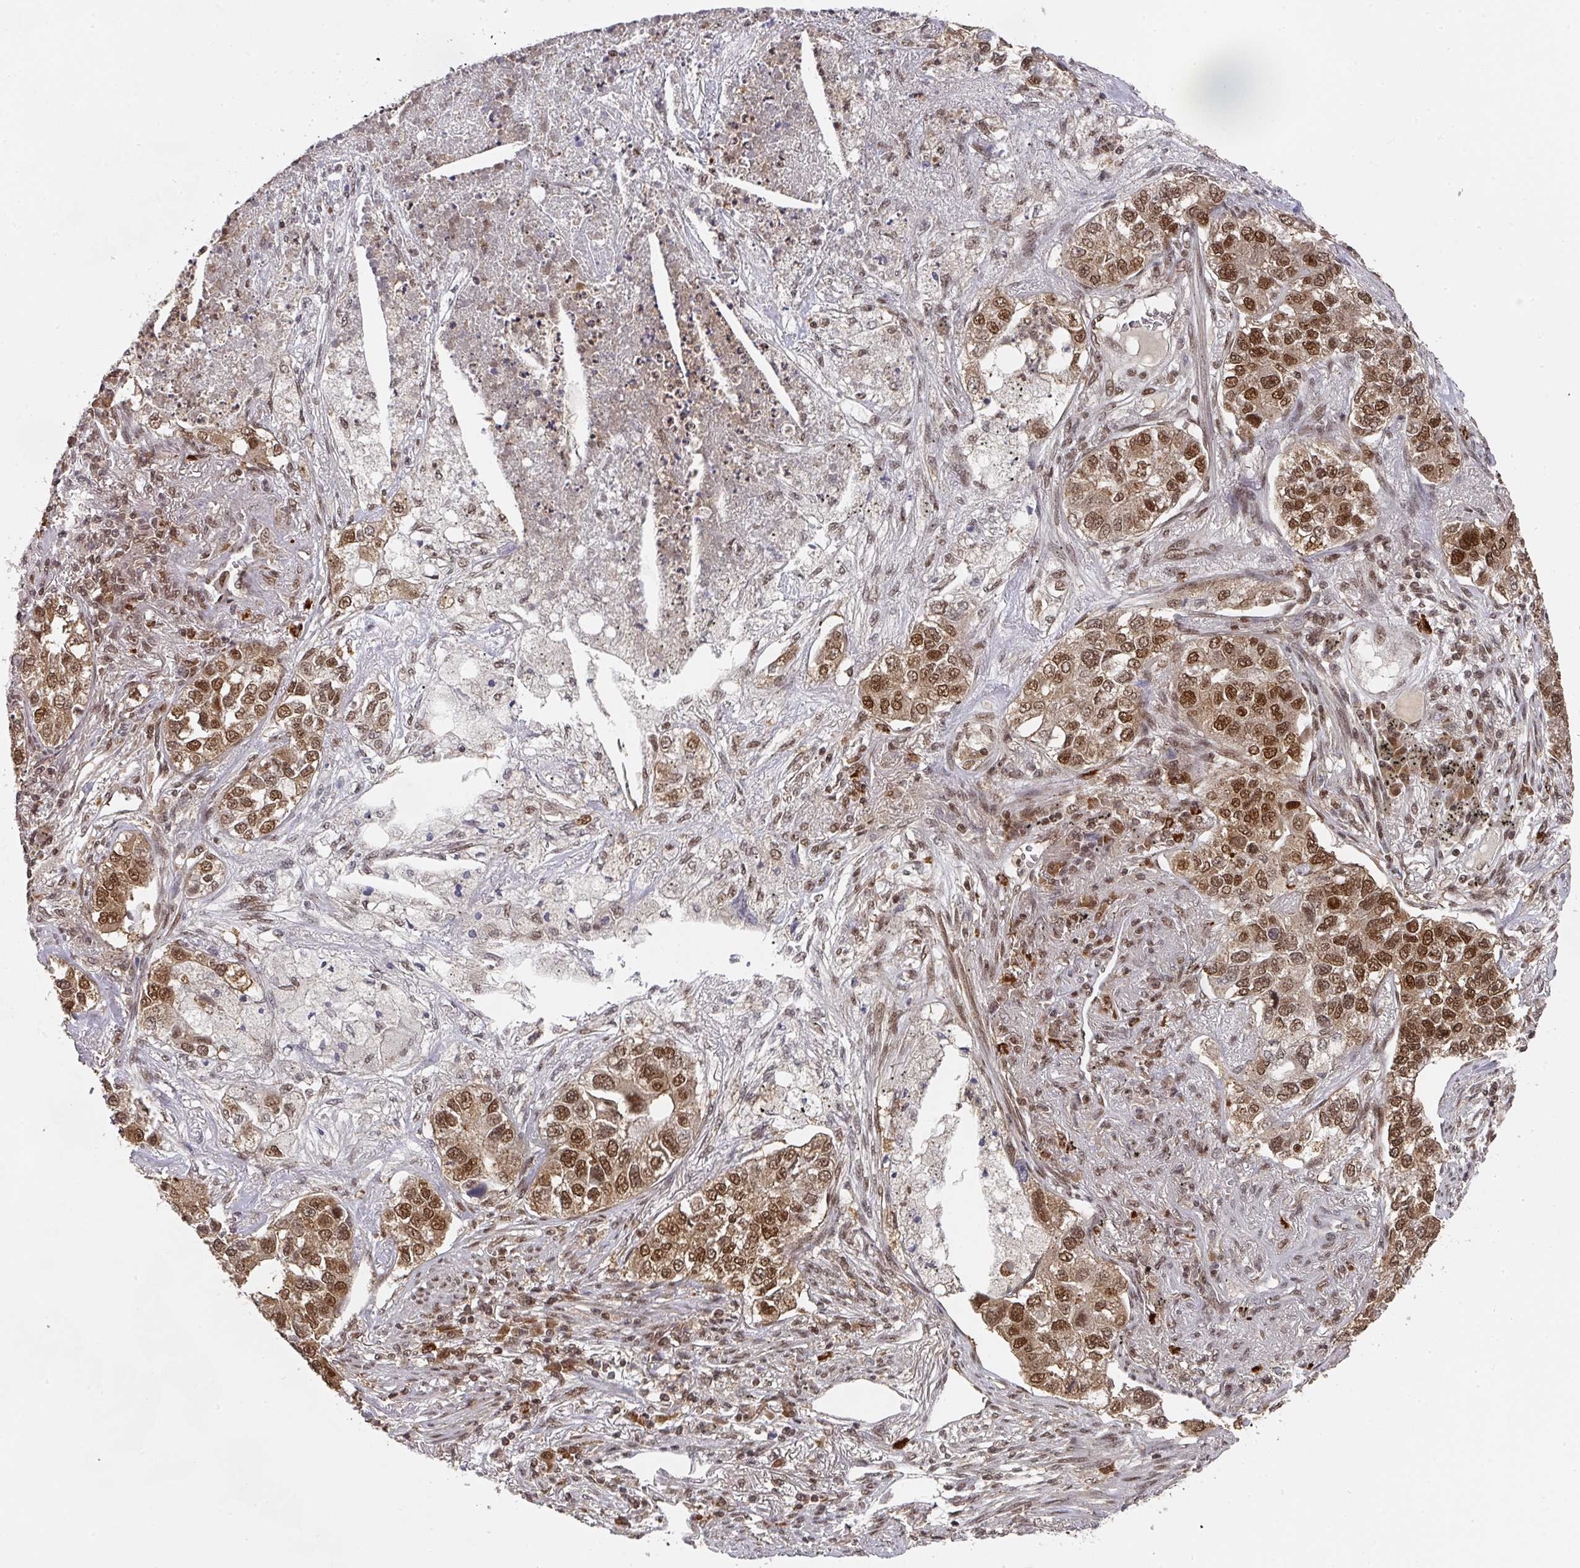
{"staining": {"intensity": "moderate", "quantity": ">75%", "location": "nuclear"}, "tissue": "lung cancer", "cell_type": "Tumor cells", "image_type": "cancer", "snomed": [{"axis": "morphology", "description": "Adenocarcinoma, NOS"}, {"axis": "topography", "description": "Lung"}], "caption": "Lung adenocarcinoma tissue shows moderate nuclear positivity in approximately >75% of tumor cells, visualized by immunohistochemistry.", "gene": "DIDO1", "patient": {"sex": "male", "age": 49}}